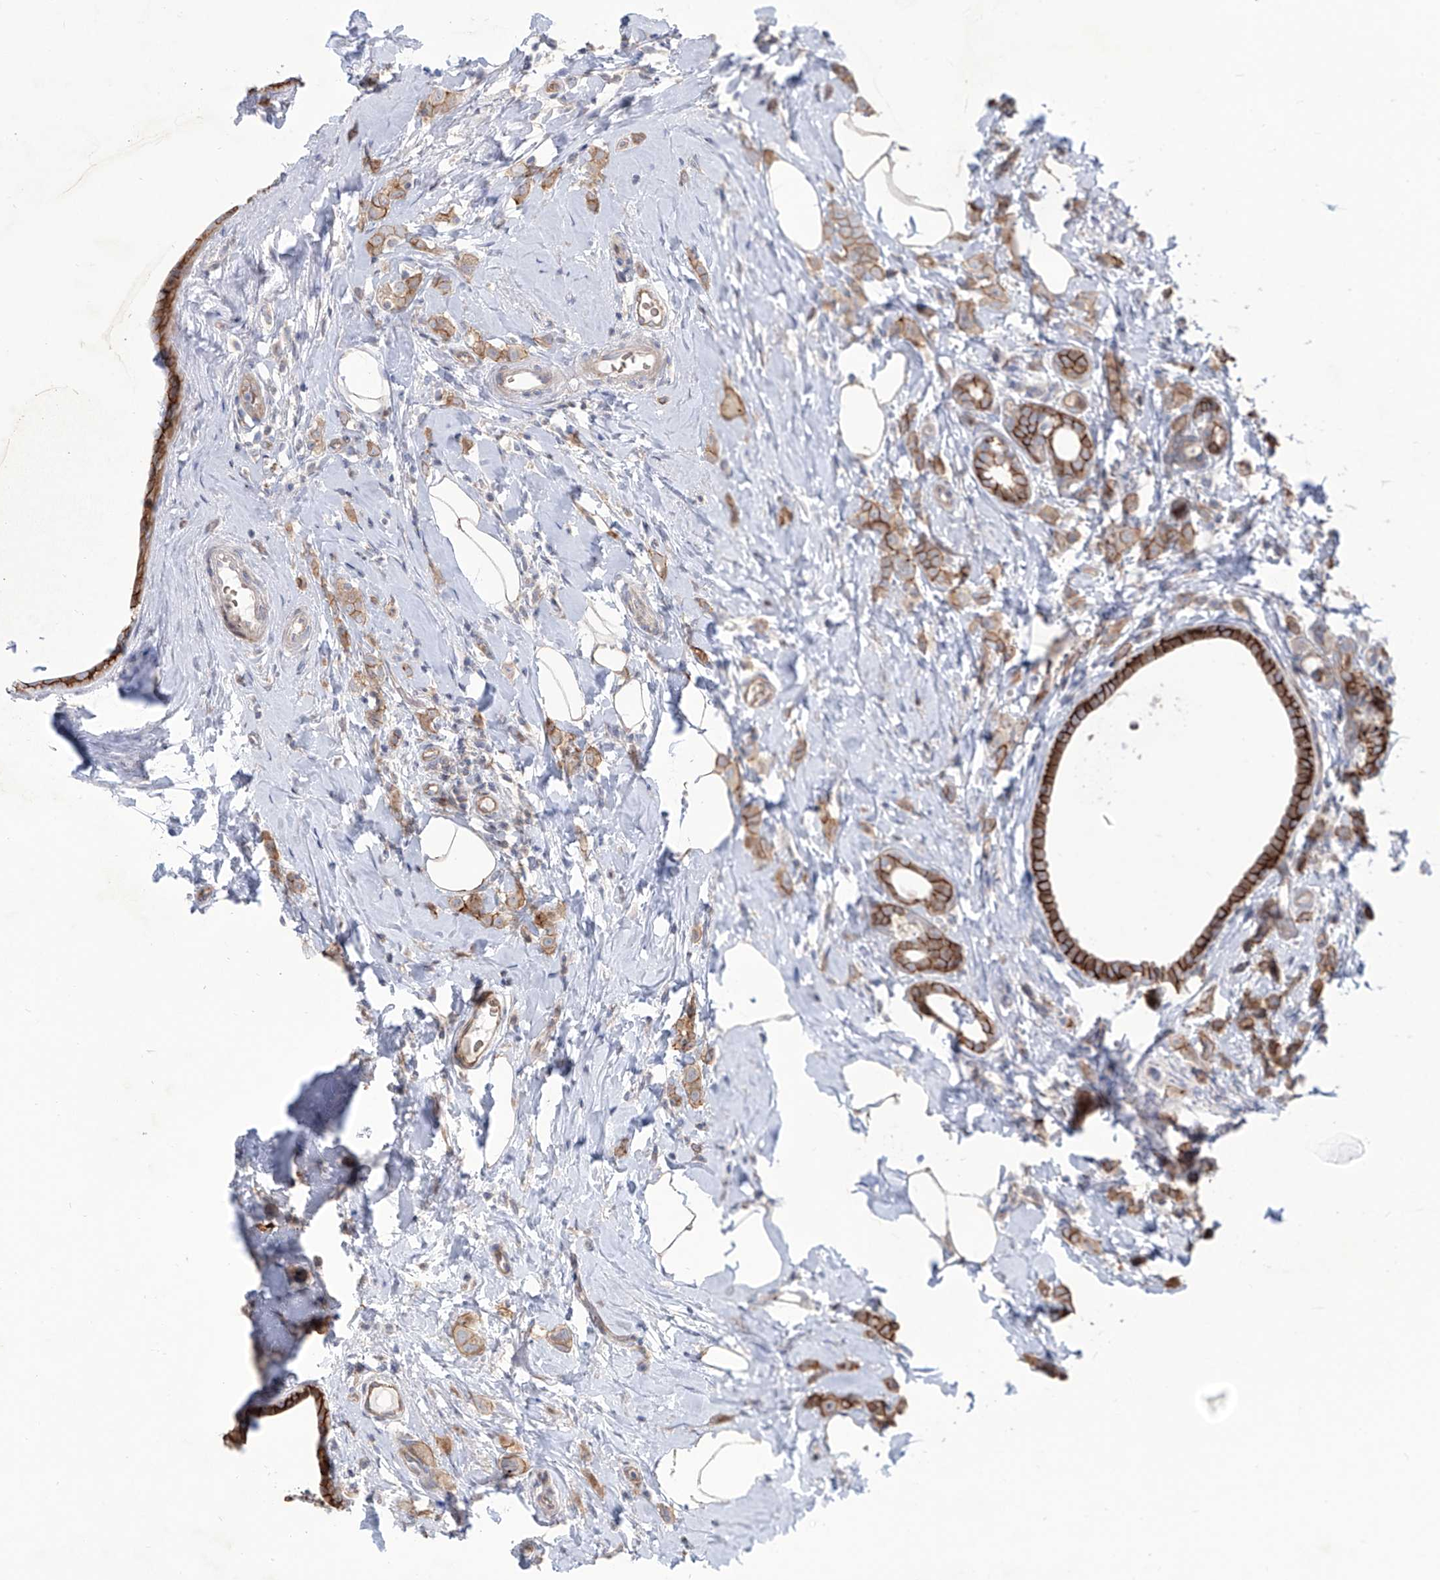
{"staining": {"intensity": "moderate", "quantity": ">75%", "location": "cytoplasmic/membranous"}, "tissue": "breast cancer", "cell_type": "Tumor cells", "image_type": "cancer", "snomed": [{"axis": "morphology", "description": "Lobular carcinoma"}, {"axis": "topography", "description": "Breast"}], "caption": "Breast cancer (lobular carcinoma) stained with a protein marker exhibits moderate staining in tumor cells.", "gene": "LRRC1", "patient": {"sex": "female", "age": 47}}